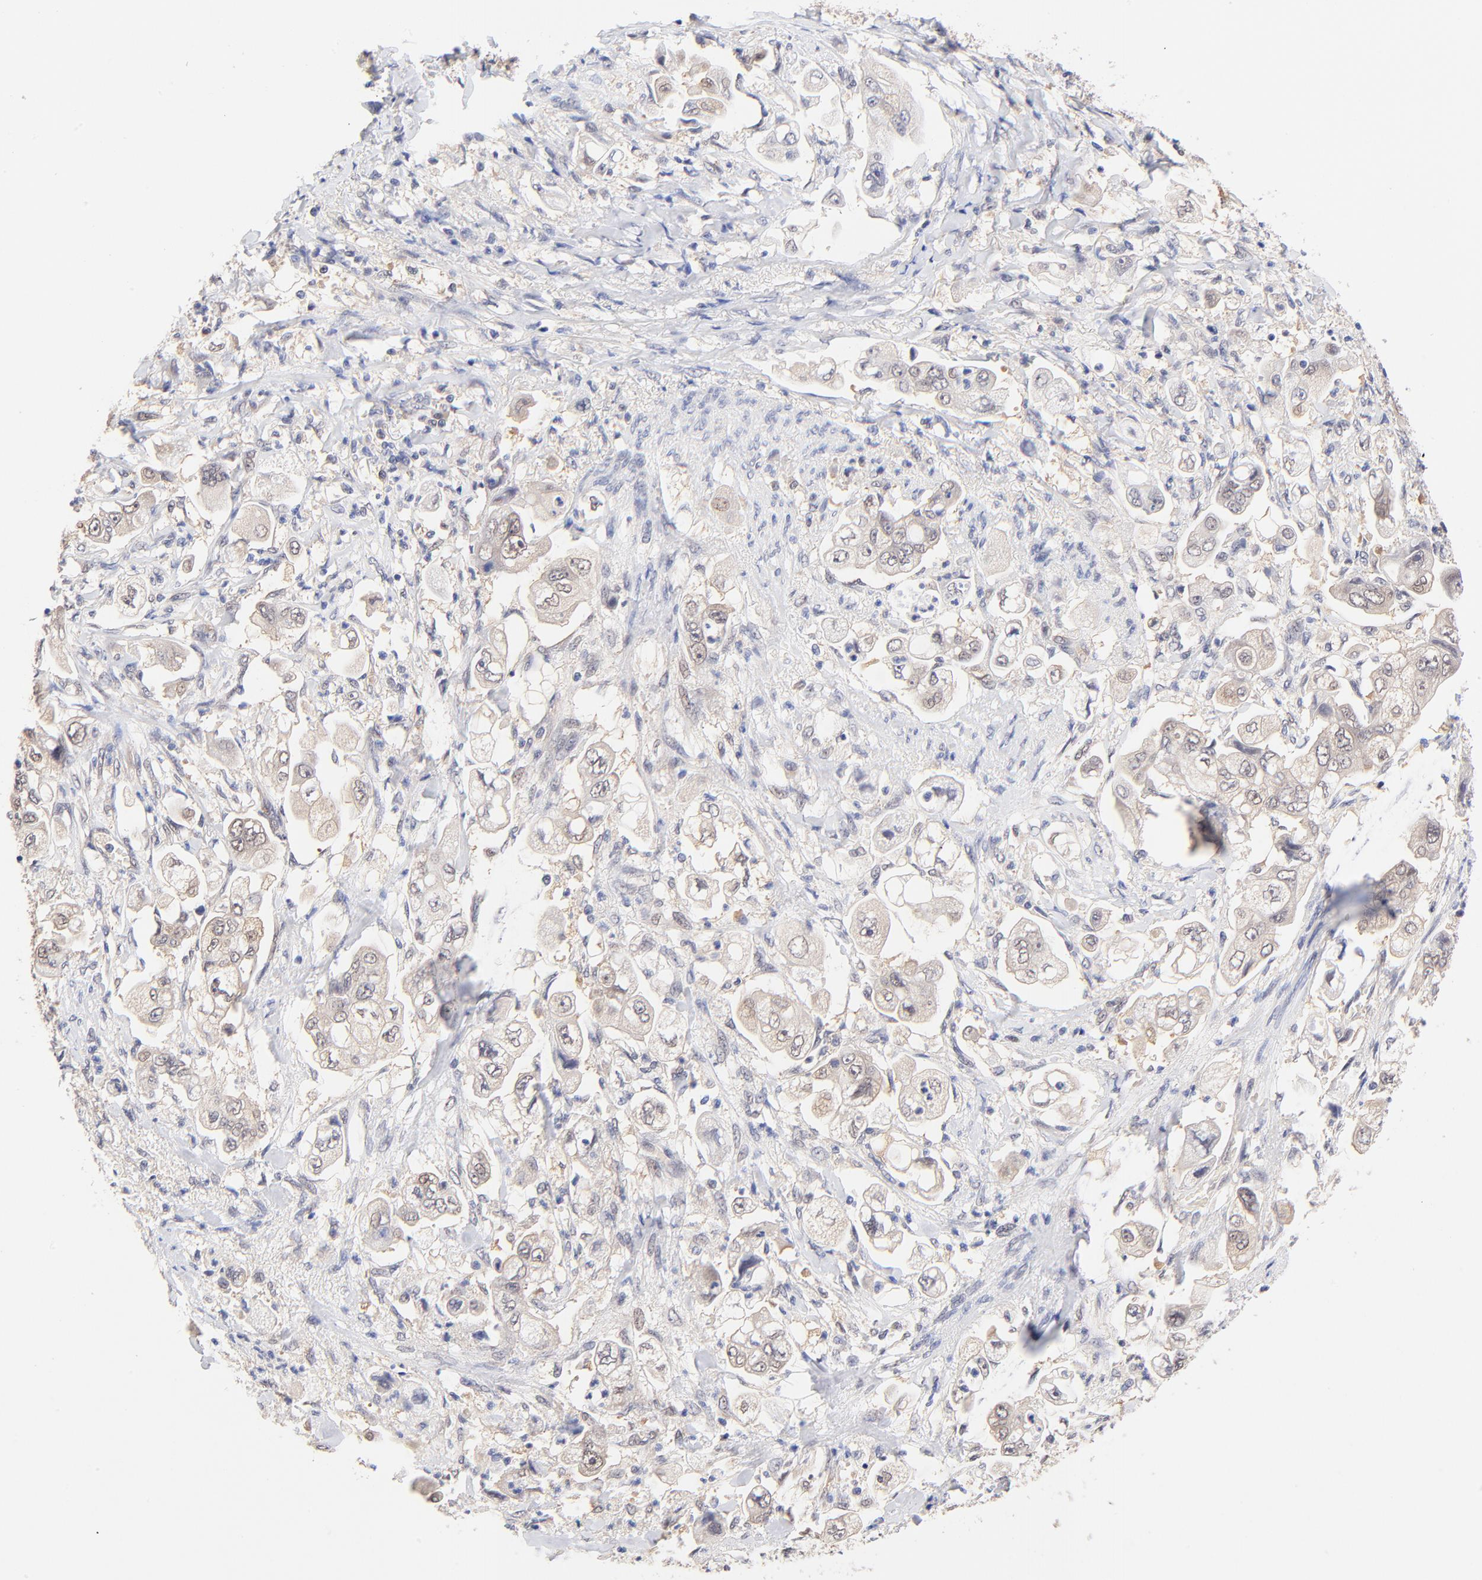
{"staining": {"intensity": "weak", "quantity": "<25%", "location": "cytoplasmic/membranous,nuclear"}, "tissue": "stomach cancer", "cell_type": "Tumor cells", "image_type": "cancer", "snomed": [{"axis": "morphology", "description": "Adenocarcinoma, NOS"}, {"axis": "topography", "description": "Stomach"}], "caption": "Tumor cells are negative for protein expression in human stomach cancer (adenocarcinoma). (DAB (3,3'-diaminobenzidine) IHC, high magnification).", "gene": "TXNL1", "patient": {"sex": "male", "age": 62}}